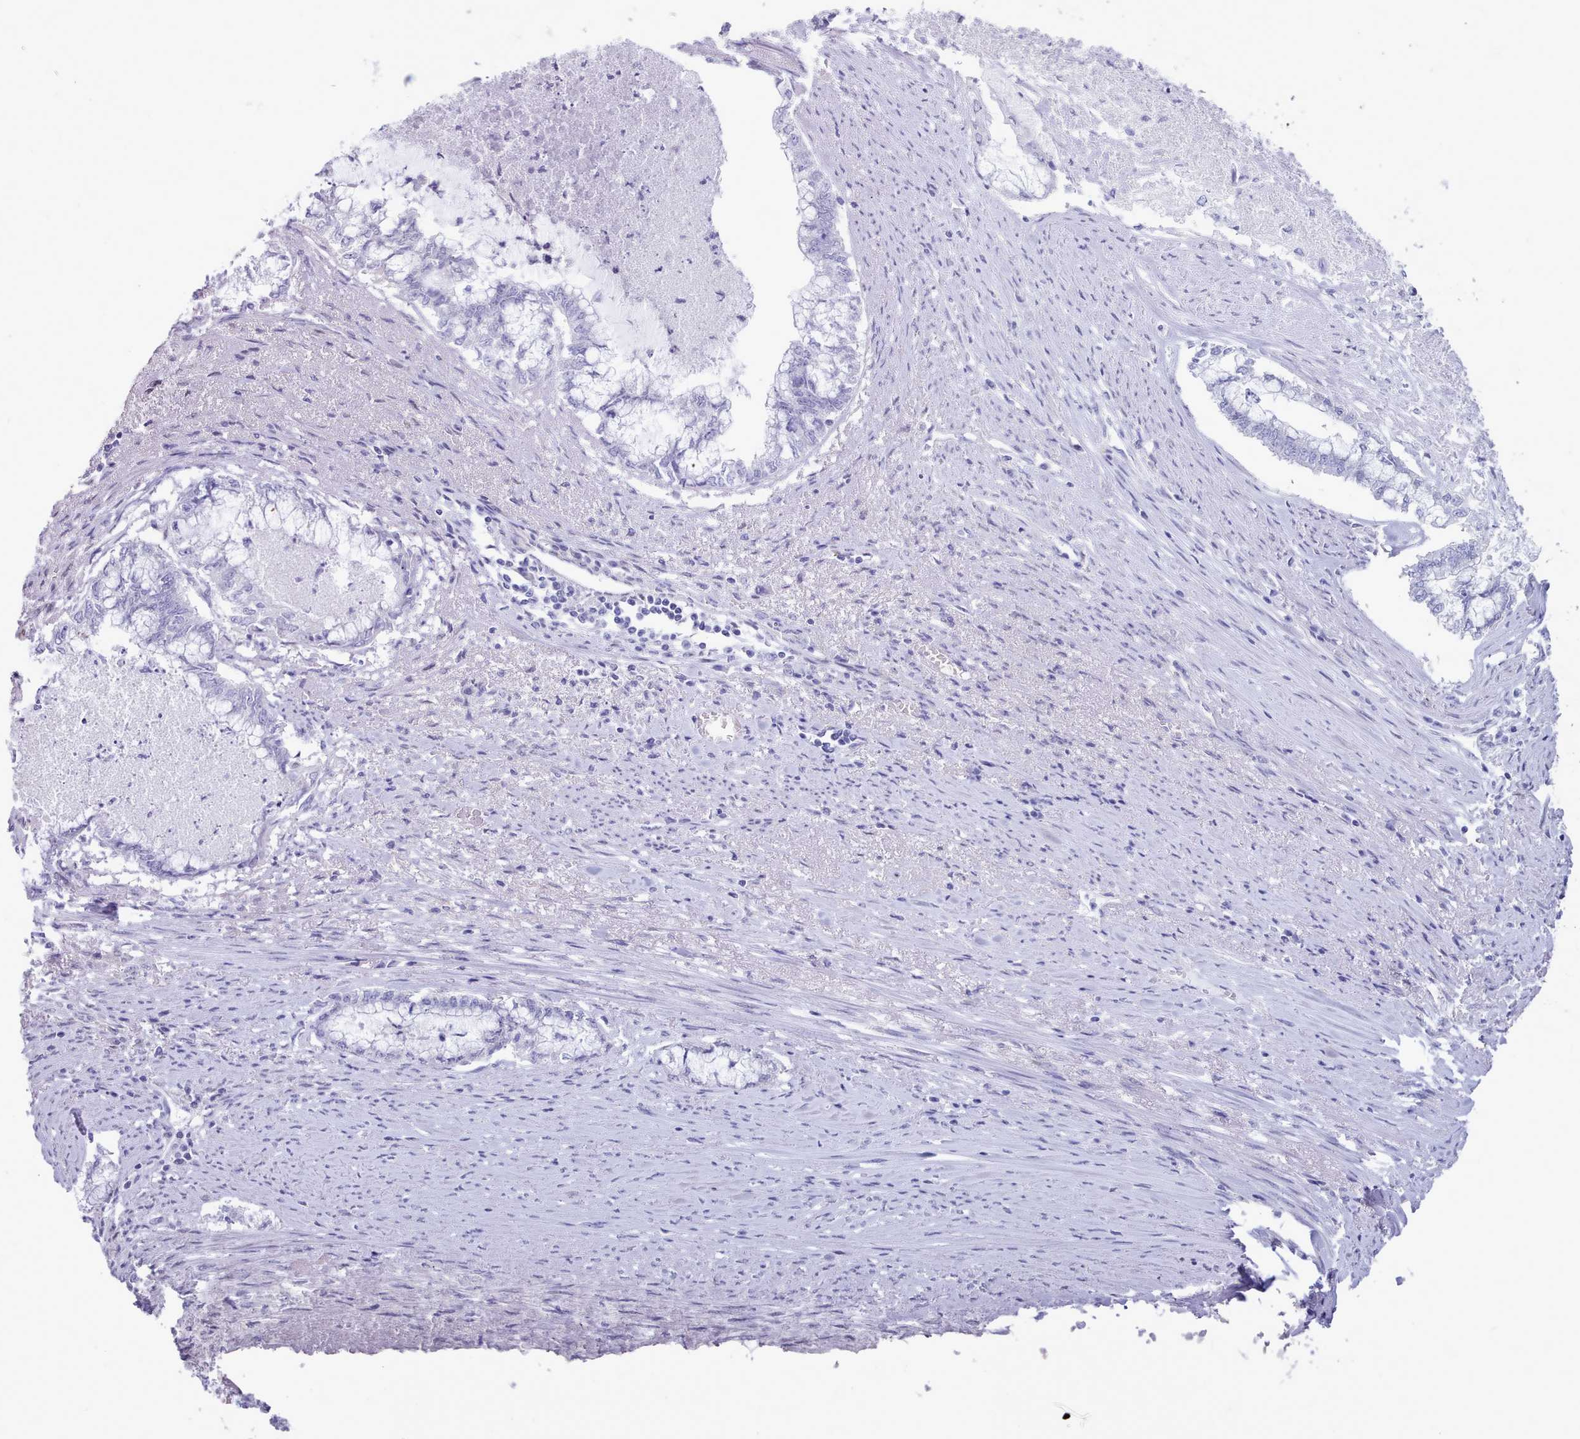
{"staining": {"intensity": "negative", "quantity": "none", "location": "none"}, "tissue": "endometrial cancer", "cell_type": "Tumor cells", "image_type": "cancer", "snomed": [{"axis": "morphology", "description": "Adenocarcinoma, NOS"}, {"axis": "topography", "description": "Endometrium"}], "caption": "Micrograph shows no protein positivity in tumor cells of endometrial cancer tissue.", "gene": "TMEM253", "patient": {"sex": "female", "age": 79}}